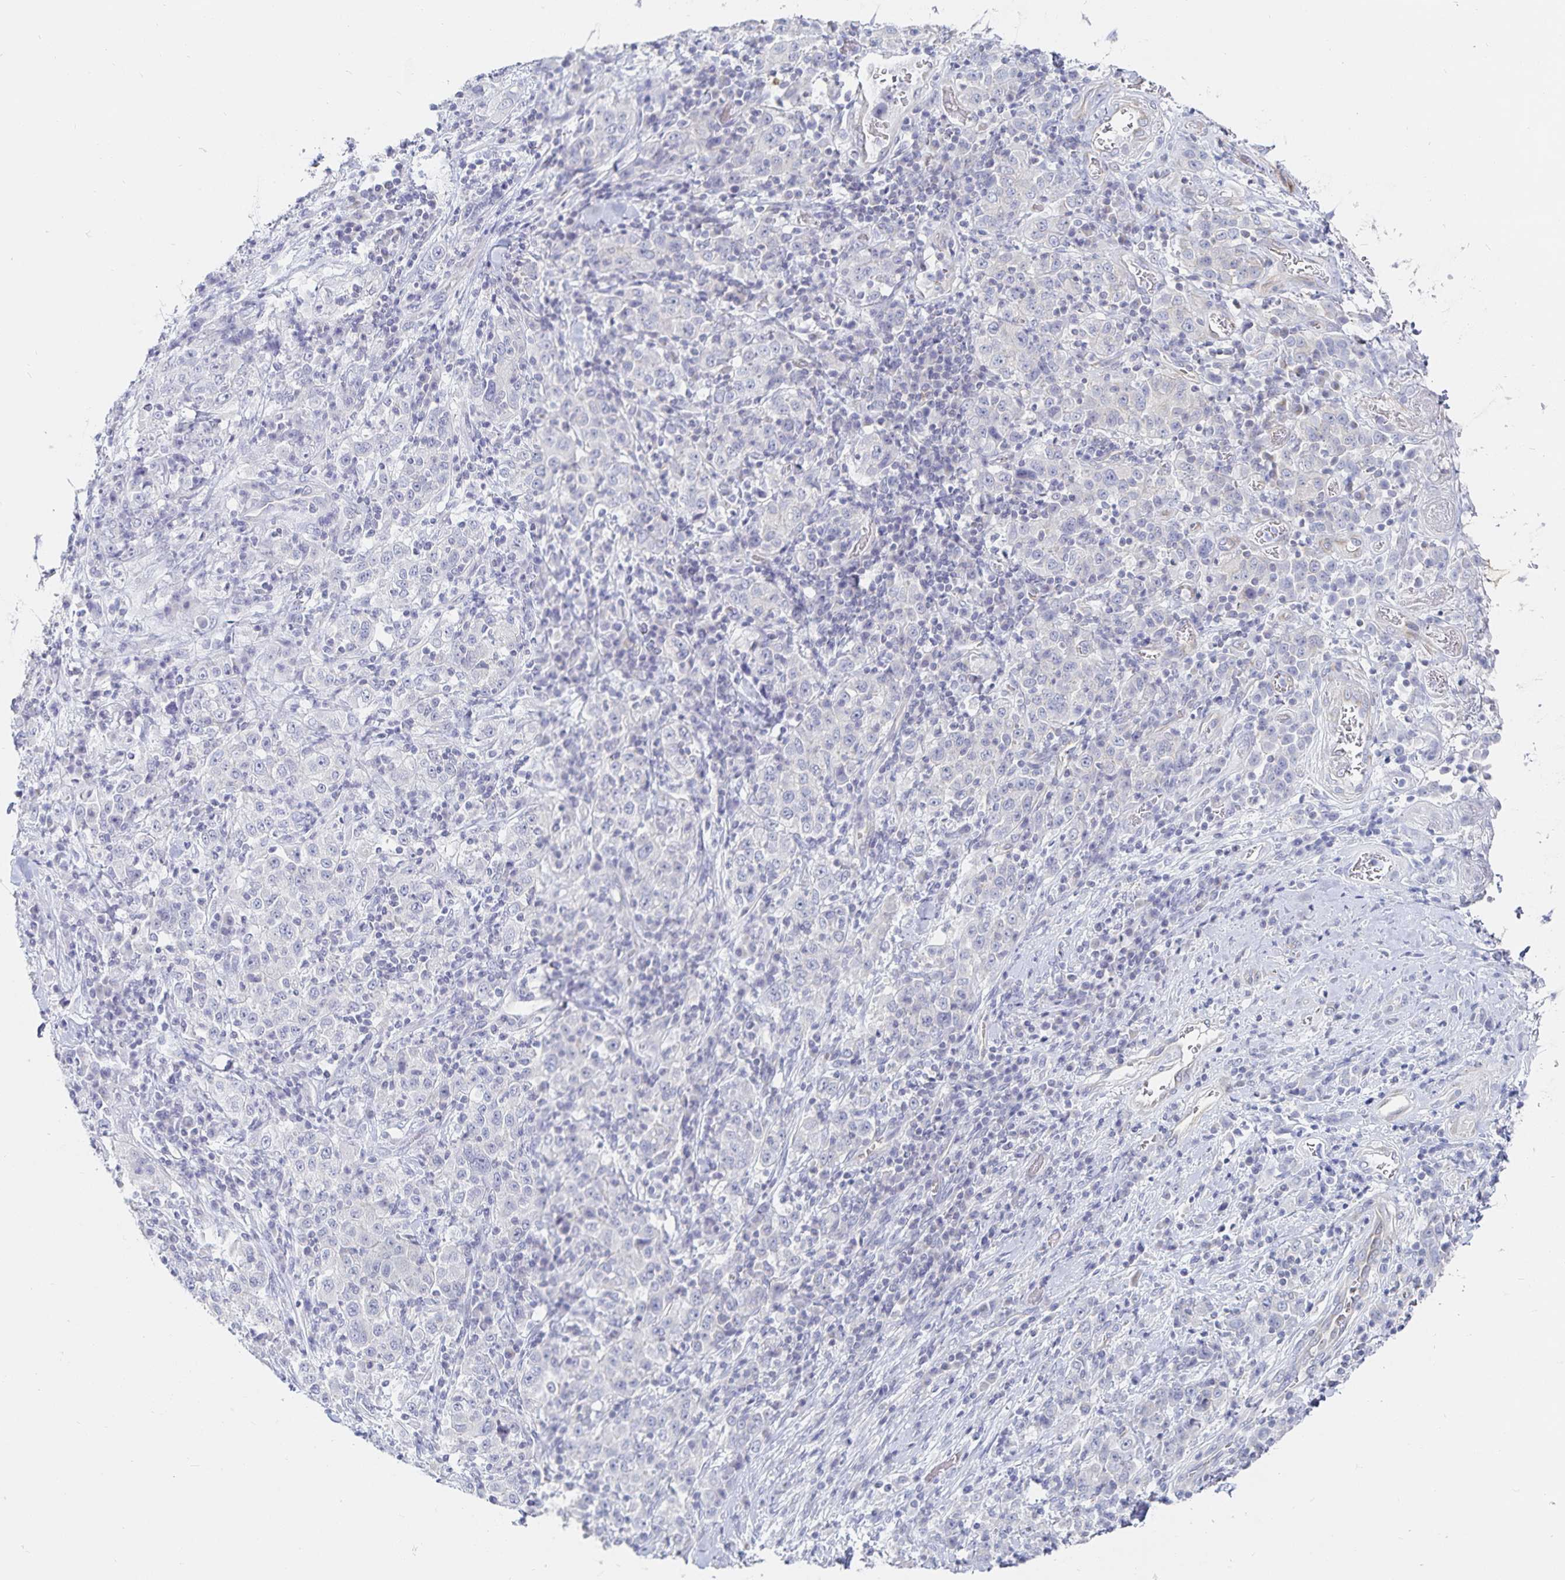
{"staining": {"intensity": "negative", "quantity": "none", "location": "none"}, "tissue": "stomach cancer", "cell_type": "Tumor cells", "image_type": "cancer", "snomed": [{"axis": "morphology", "description": "Normal tissue, NOS"}, {"axis": "morphology", "description": "Adenocarcinoma, NOS"}, {"axis": "topography", "description": "Stomach, upper"}, {"axis": "topography", "description": "Stomach"}], "caption": "Photomicrograph shows no protein positivity in tumor cells of stomach adenocarcinoma tissue.", "gene": "SFTPA1", "patient": {"sex": "male", "age": 59}}